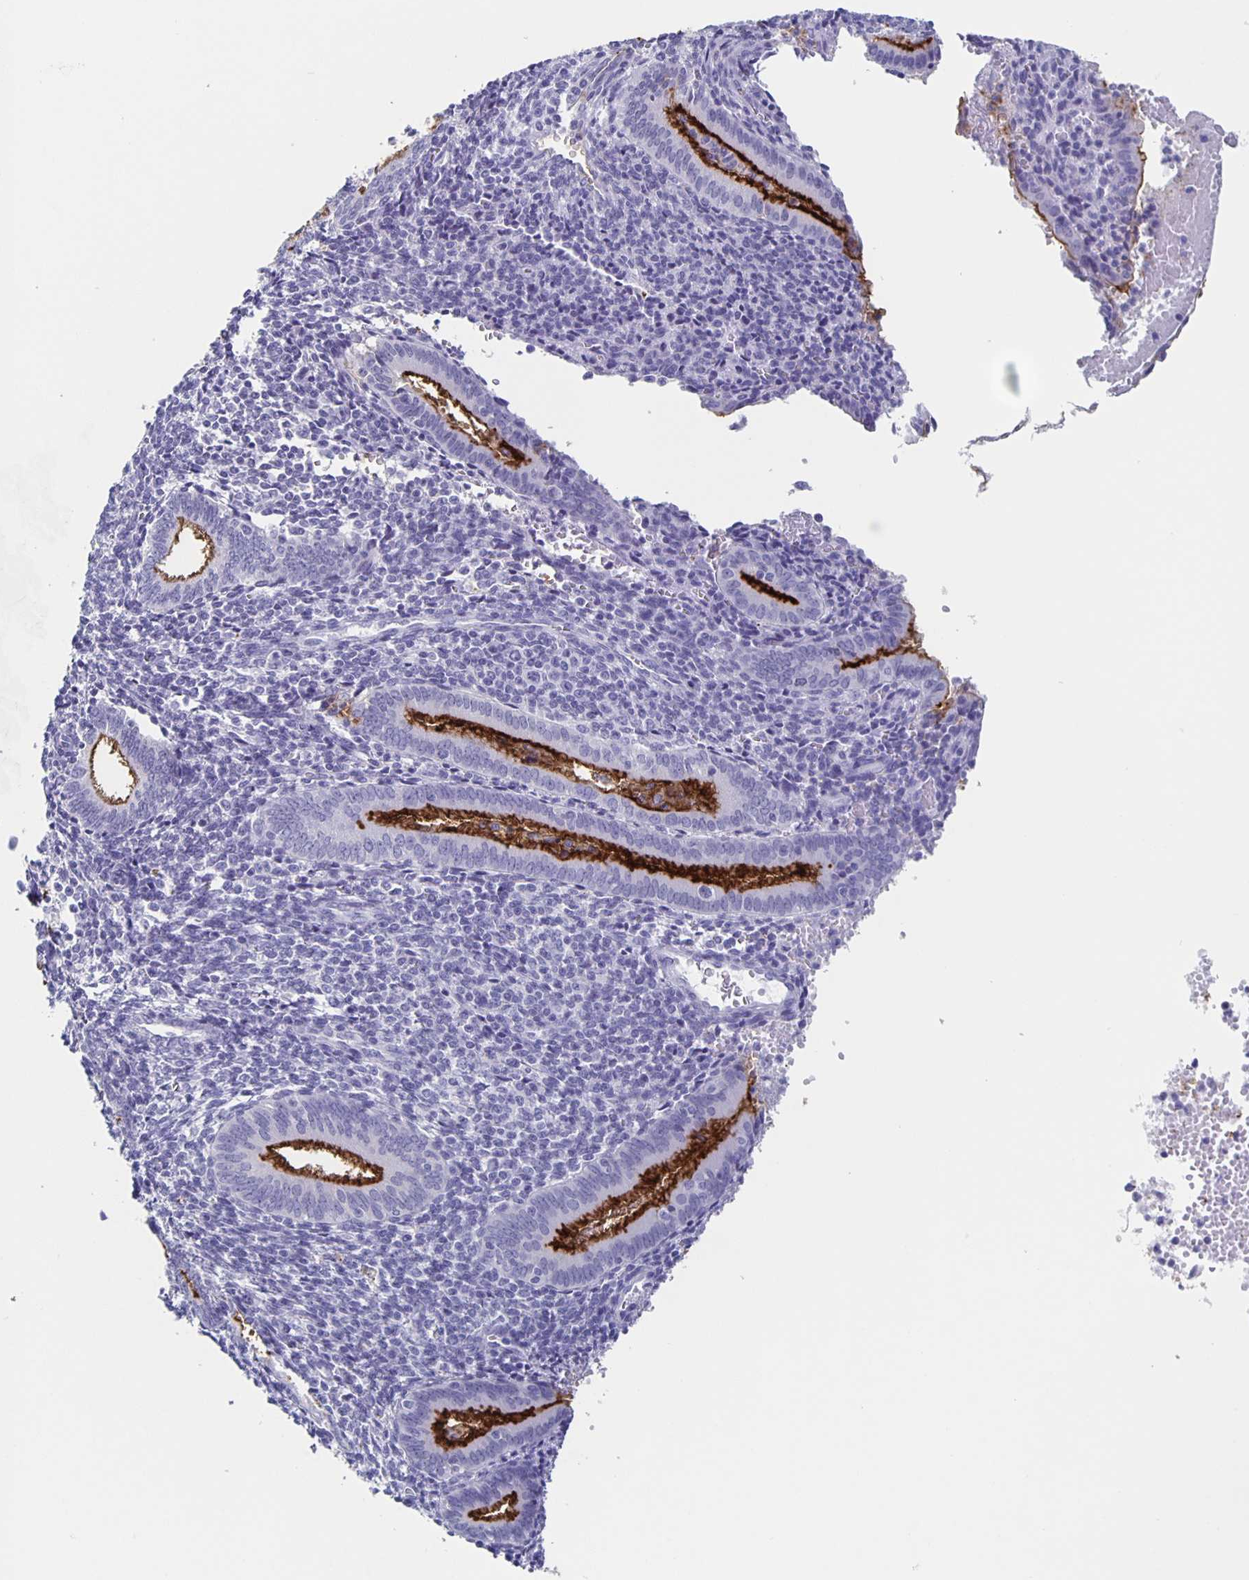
{"staining": {"intensity": "negative", "quantity": "none", "location": "none"}, "tissue": "endometrium", "cell_type": "Cells in endometrial stroma", "image_type": "normal", "snomed": [{"axis": "morphology", "description": "Normal tissue, NOS"}, {"axis": "topography", "description": "Endometrium"}], "caption": "Endometrium stained for a protein using IHC displays no staining cells in endometrial stroma.", "gene": "SLC34A2", "patient": {"sex": "female", "age": 41}}